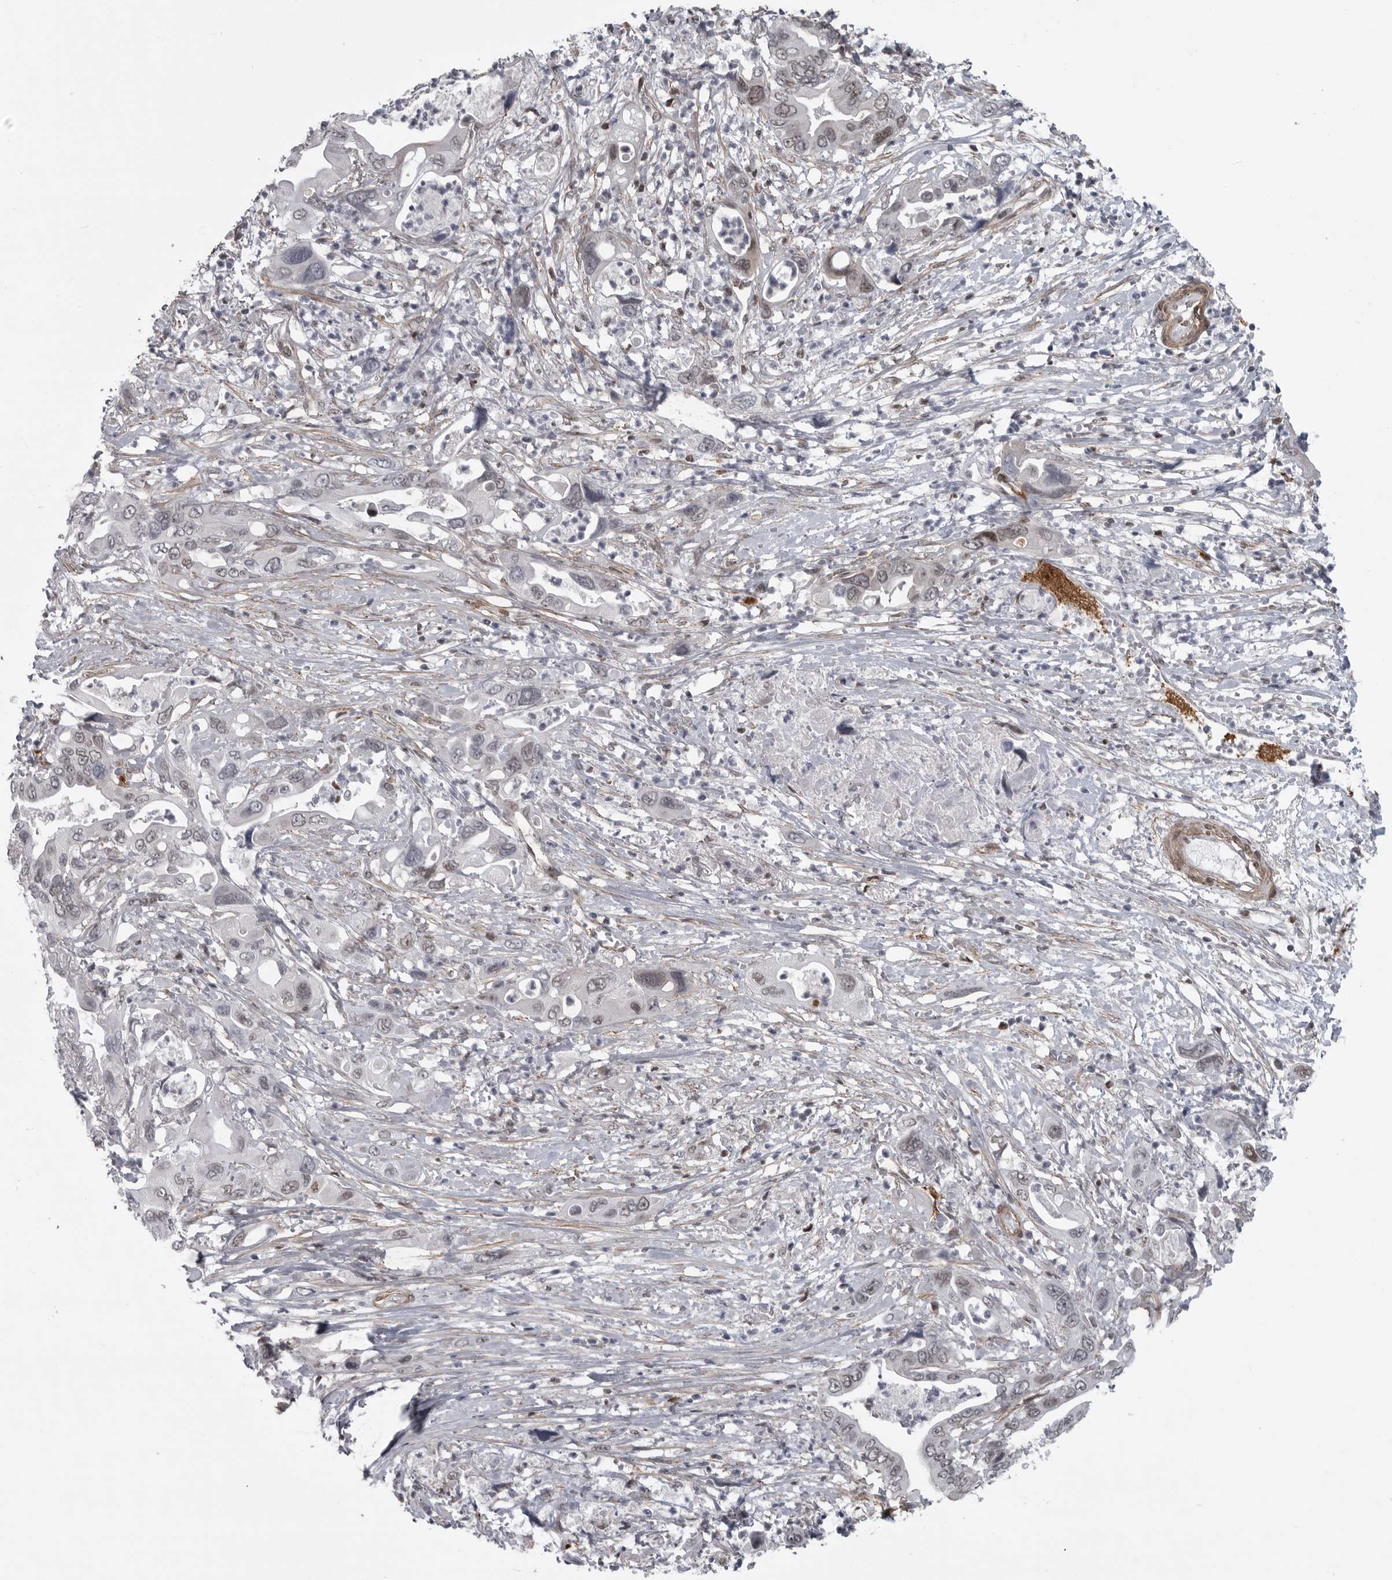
{"staining": {"intensity": "weak", "quantity": "25%-75%", "location": "nuclear"}, "tissue": "pancreatic cancer", "cell_type": "Tumor cells", "image_type": "cancer", "snomed": [{"axis": "morphology", "description": "Adenocarcinoma, NOS"}, {"axis": "topography", "description": "Pancreas"}], "caption": "This image displays pancreatic cancer (adenocarcinoma) stained with immunohistochemistry (IHC) to label a protein in brown. The nuclear of tumor cells show weak positivity for the protein. Nuclei are counter-stained blue.", "gene": "HMGN3", "patient": {"sex": "male", "age": 66}}